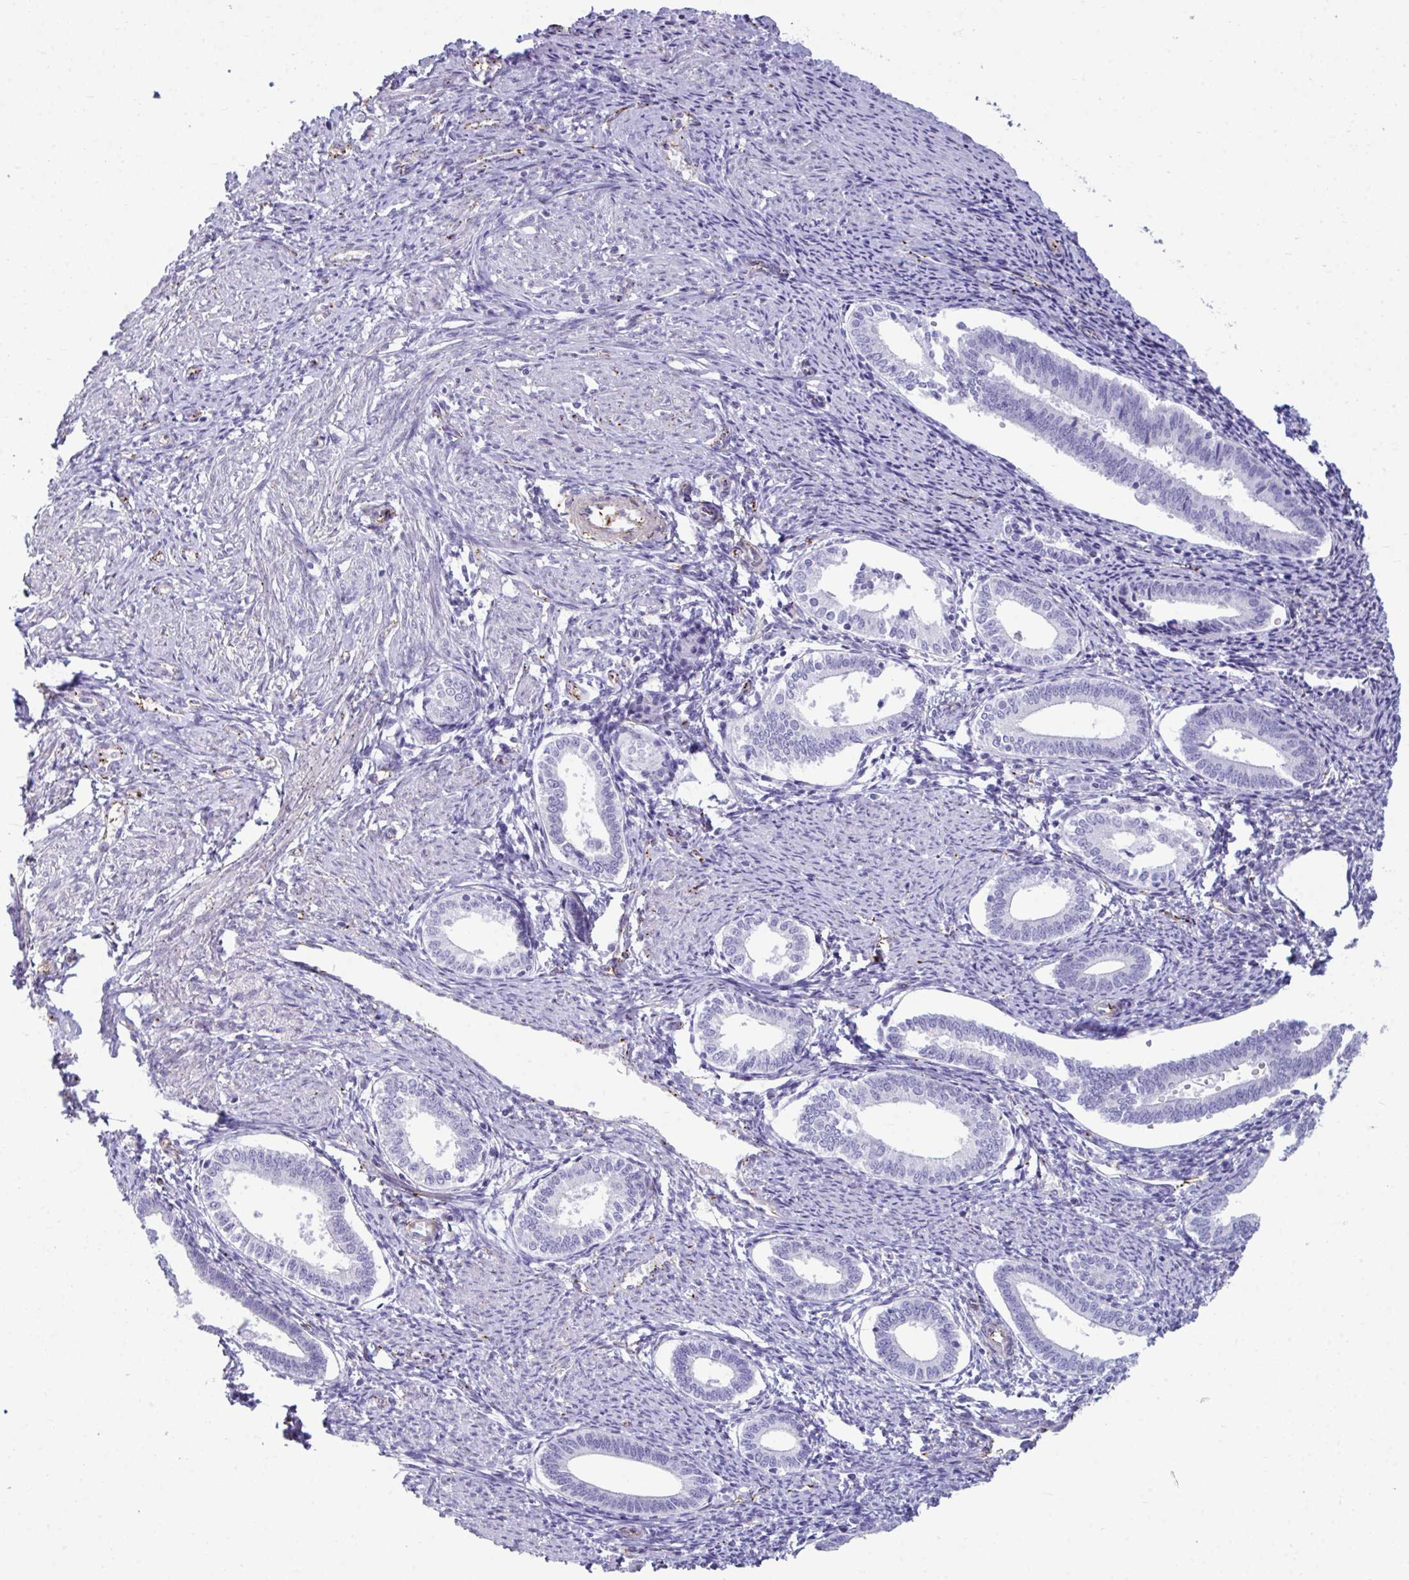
{"staining": {"intensity": "negative", "quantity": "none", "location": "none"}, "tissue": "endometrium", "cell_type": "Cells in endometrial stroma", "image_type": "normal", "snomed": [{"axis": "morphology", "description": "Normal tissue, NOS"}, {"axis": "topography", "description": "Endometrium"}], "caption": "Normal endometrium was stained to show a protein in brown. There is no significant staining in cells in endometrial stroma.", "gene": "UBL3", "patient": {"sex": "female", "age": 41}}